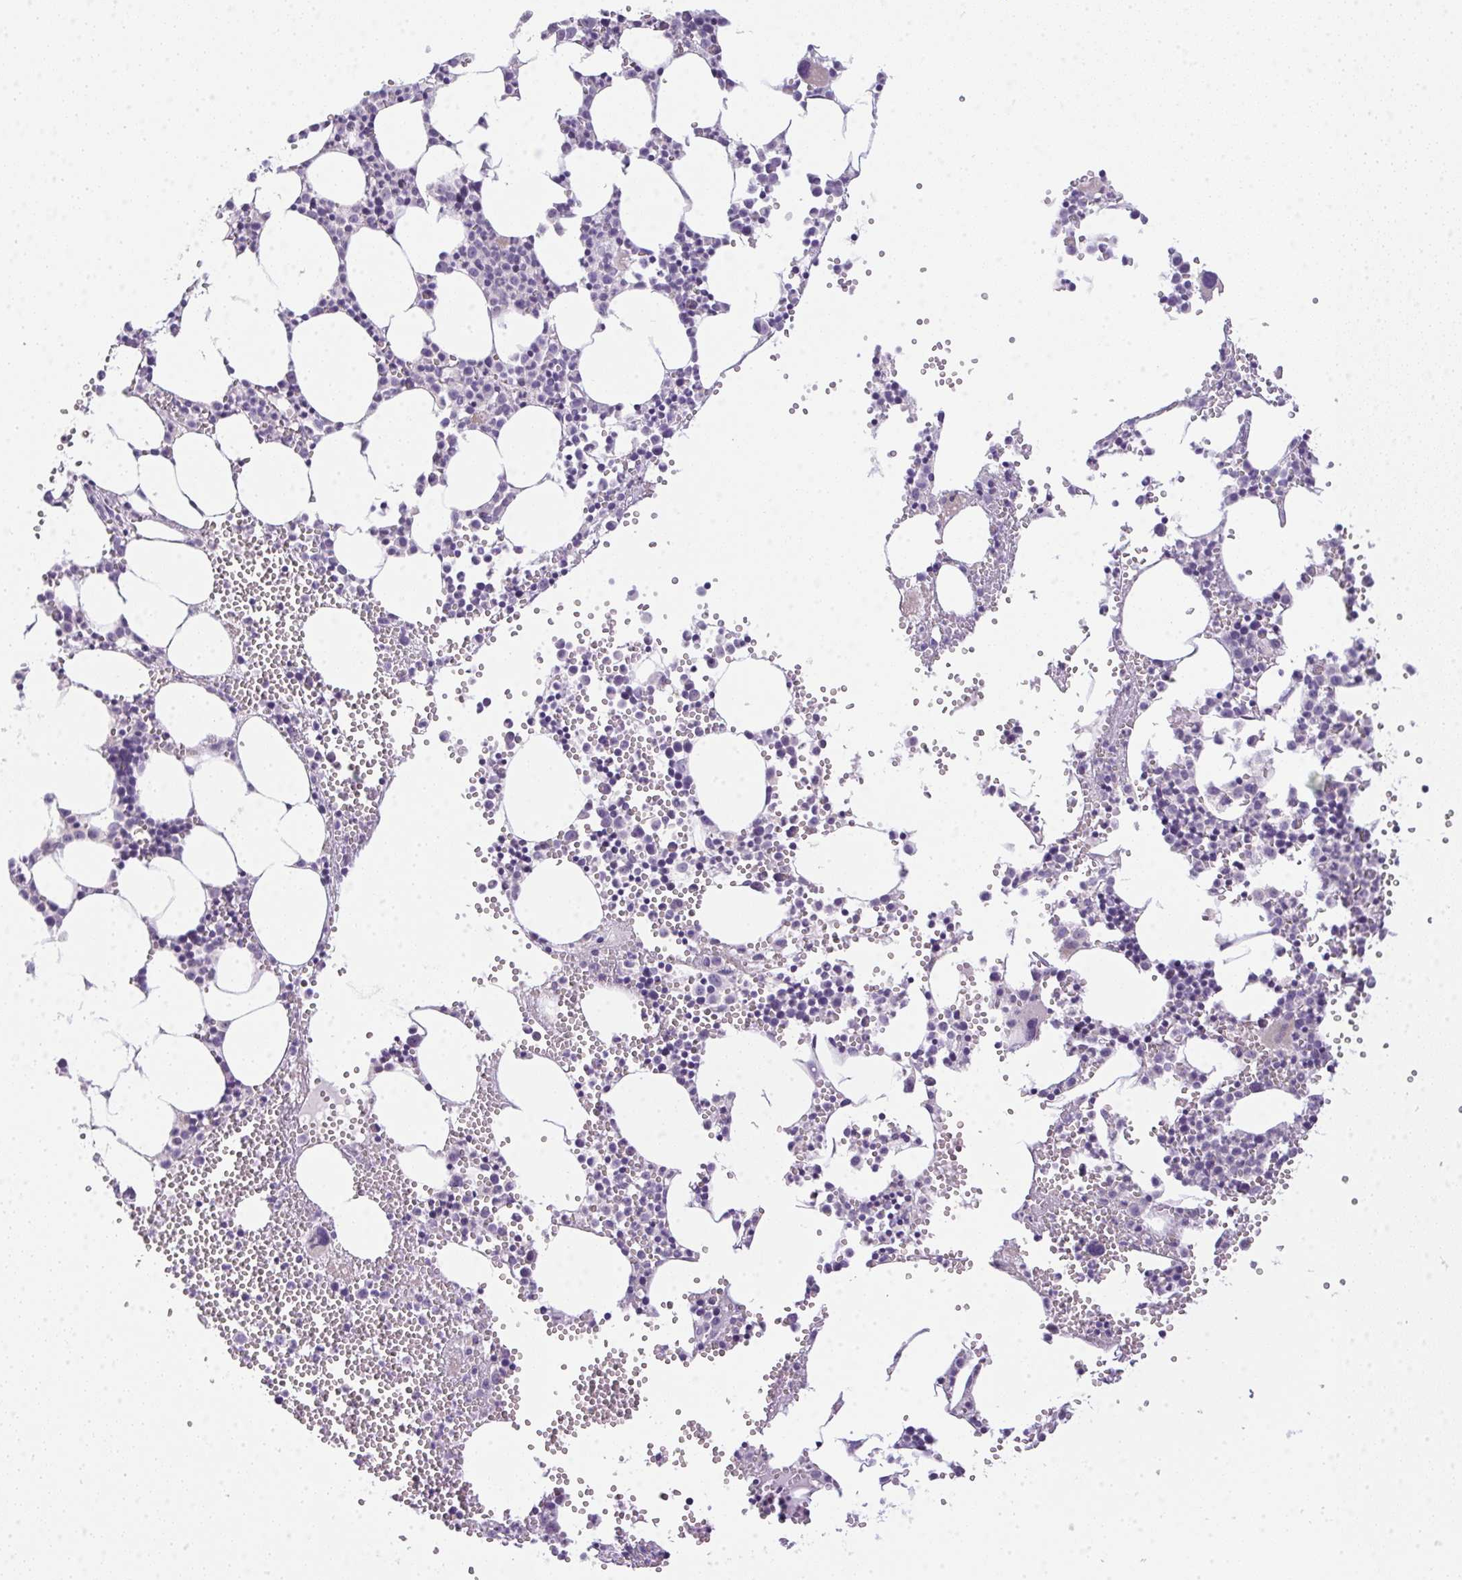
{"staining": {"intensity": "weak", "quantity": "<25%", "location": "cytoplasmic/membranous"}, "tissue": "bone marrow", "cell_type": "Hematopoietic cells", "image_type": "normal", "snomed": [{"axis": "morphology", "description": "Normal tissue, NOS"}, {"axis": "topography", "description": "Bone marrow"}], "caption": "DAB (3,3'-diaminobenzidine) immunohistochemical staining of normal bone marrow exhibits no significant staining in hematopoietic cells. (DAB (3,3'-diaminobenzidine) IHC with hematoxylin counter stain).", "gene": "SLC17A7", "patient": {"sex": "male", "age": 89}}